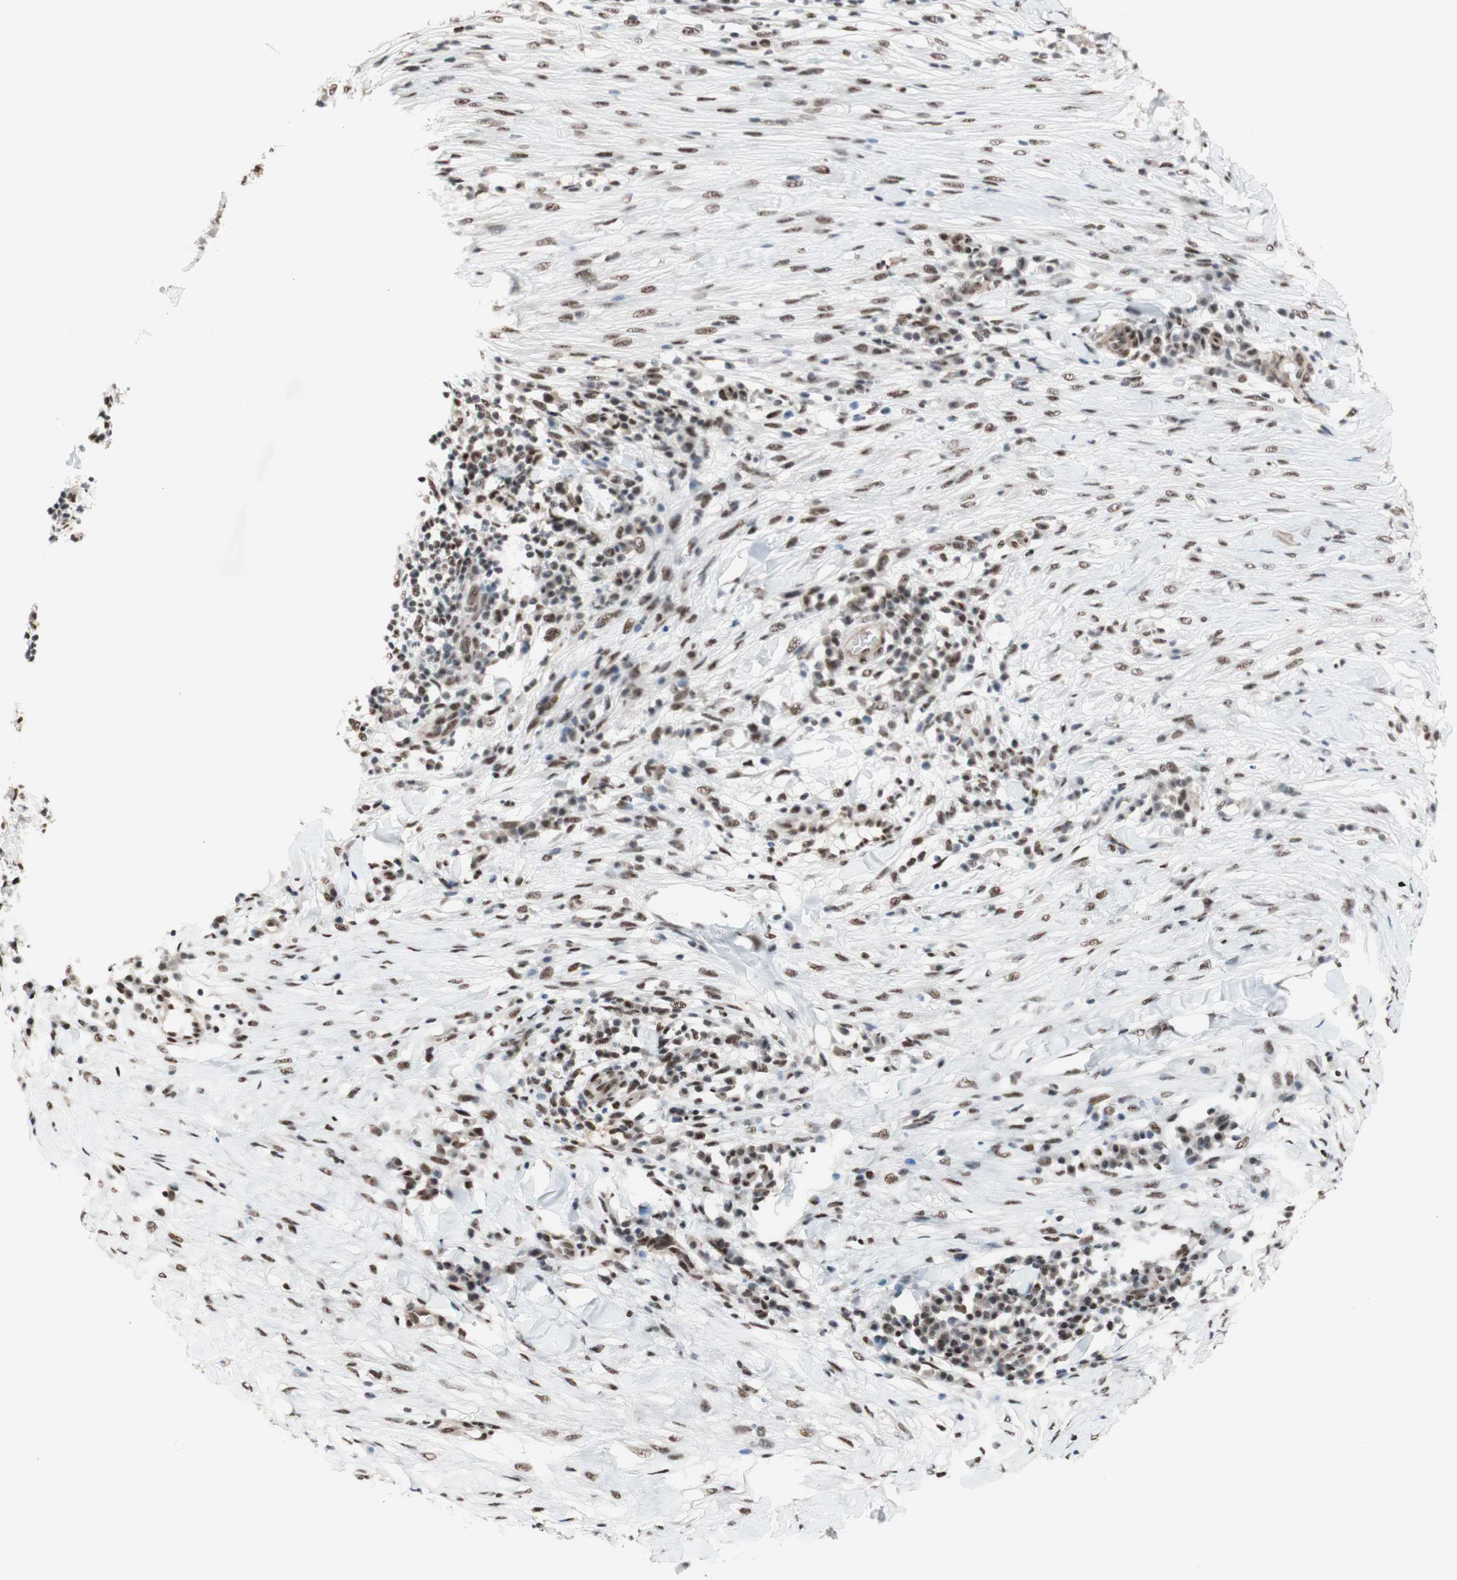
{"staining": {"intensity": "strong", "quantity": ">75%", "location": "nuclear"}, "tissue": "skin cancer", "cell_type": "Tumor cells", "image_type": "cancer", "snomed": [{"axis": "morphology", "description": "Squamous cell carcinoma, NOS"}, {"axis": "topography", "description": "Skin"}], "caption": "Skin squamous cell carcinoma stained with DAB immunohistochemistry displays high levels of strong nuclear staining in about >75% of tumor cells.", "gene": "PRPF19", "patient": {"sex": "male", "age": 24}}